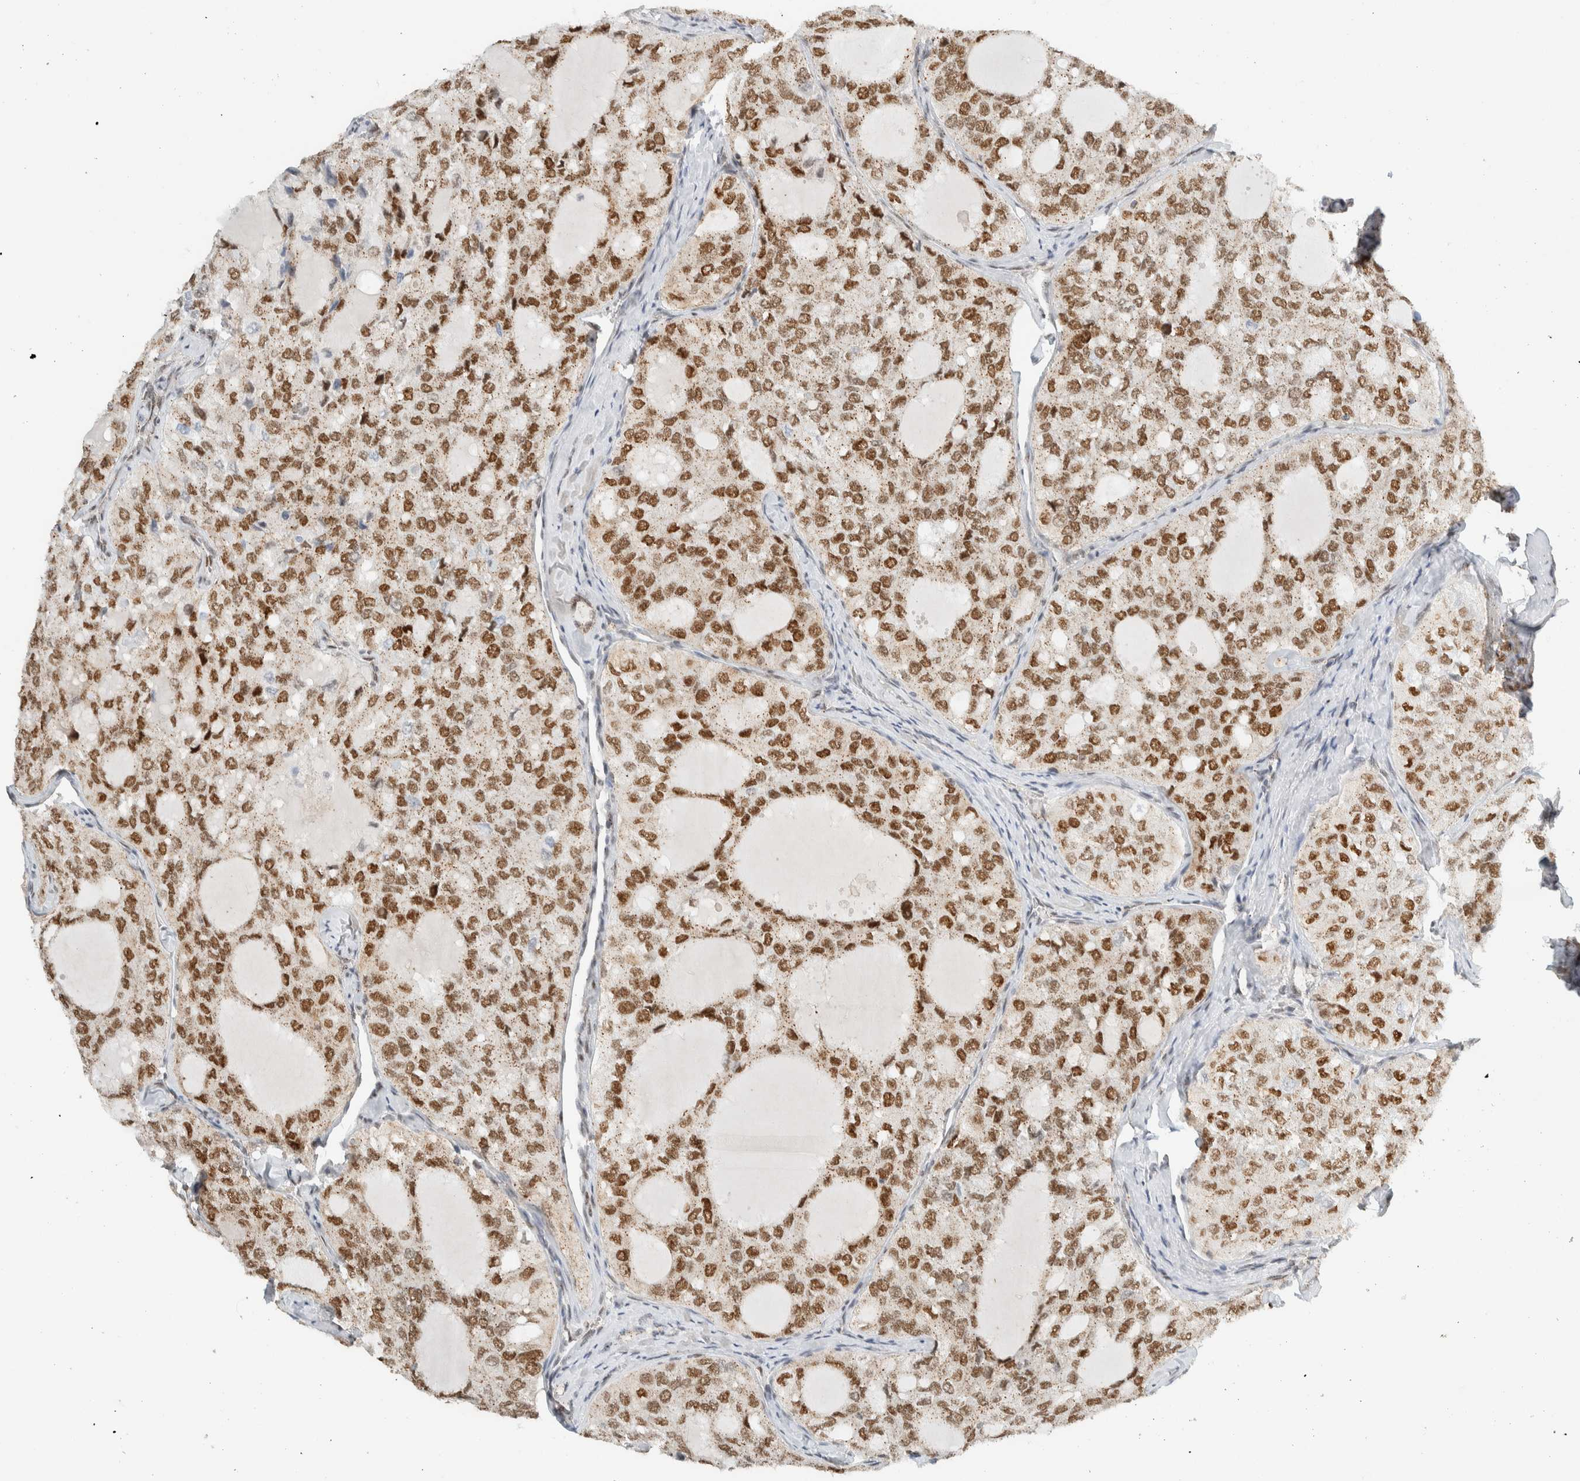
{"staining": {"intensity": "moderate", "quantity": ">75%", "location": "nuclear"}, "tissue": "thyroid cancer", "cell_type": "Tumor cells", "image_type": "cancer", "snomed": [{"axis": "morphology", "description": "Follicular adenoma carcinoma, NOS"}, {"axis": "topography", "description": "Thyroid gland"}], "caption": "Follicular adenoma carcinoma (thyroid) tissue displays moderate nuclear expression in about >75% of tumor cells, visualized by immunohistochemistry.", "gene": "TFE3", "patient": {"sex": "male", "age": 75}}